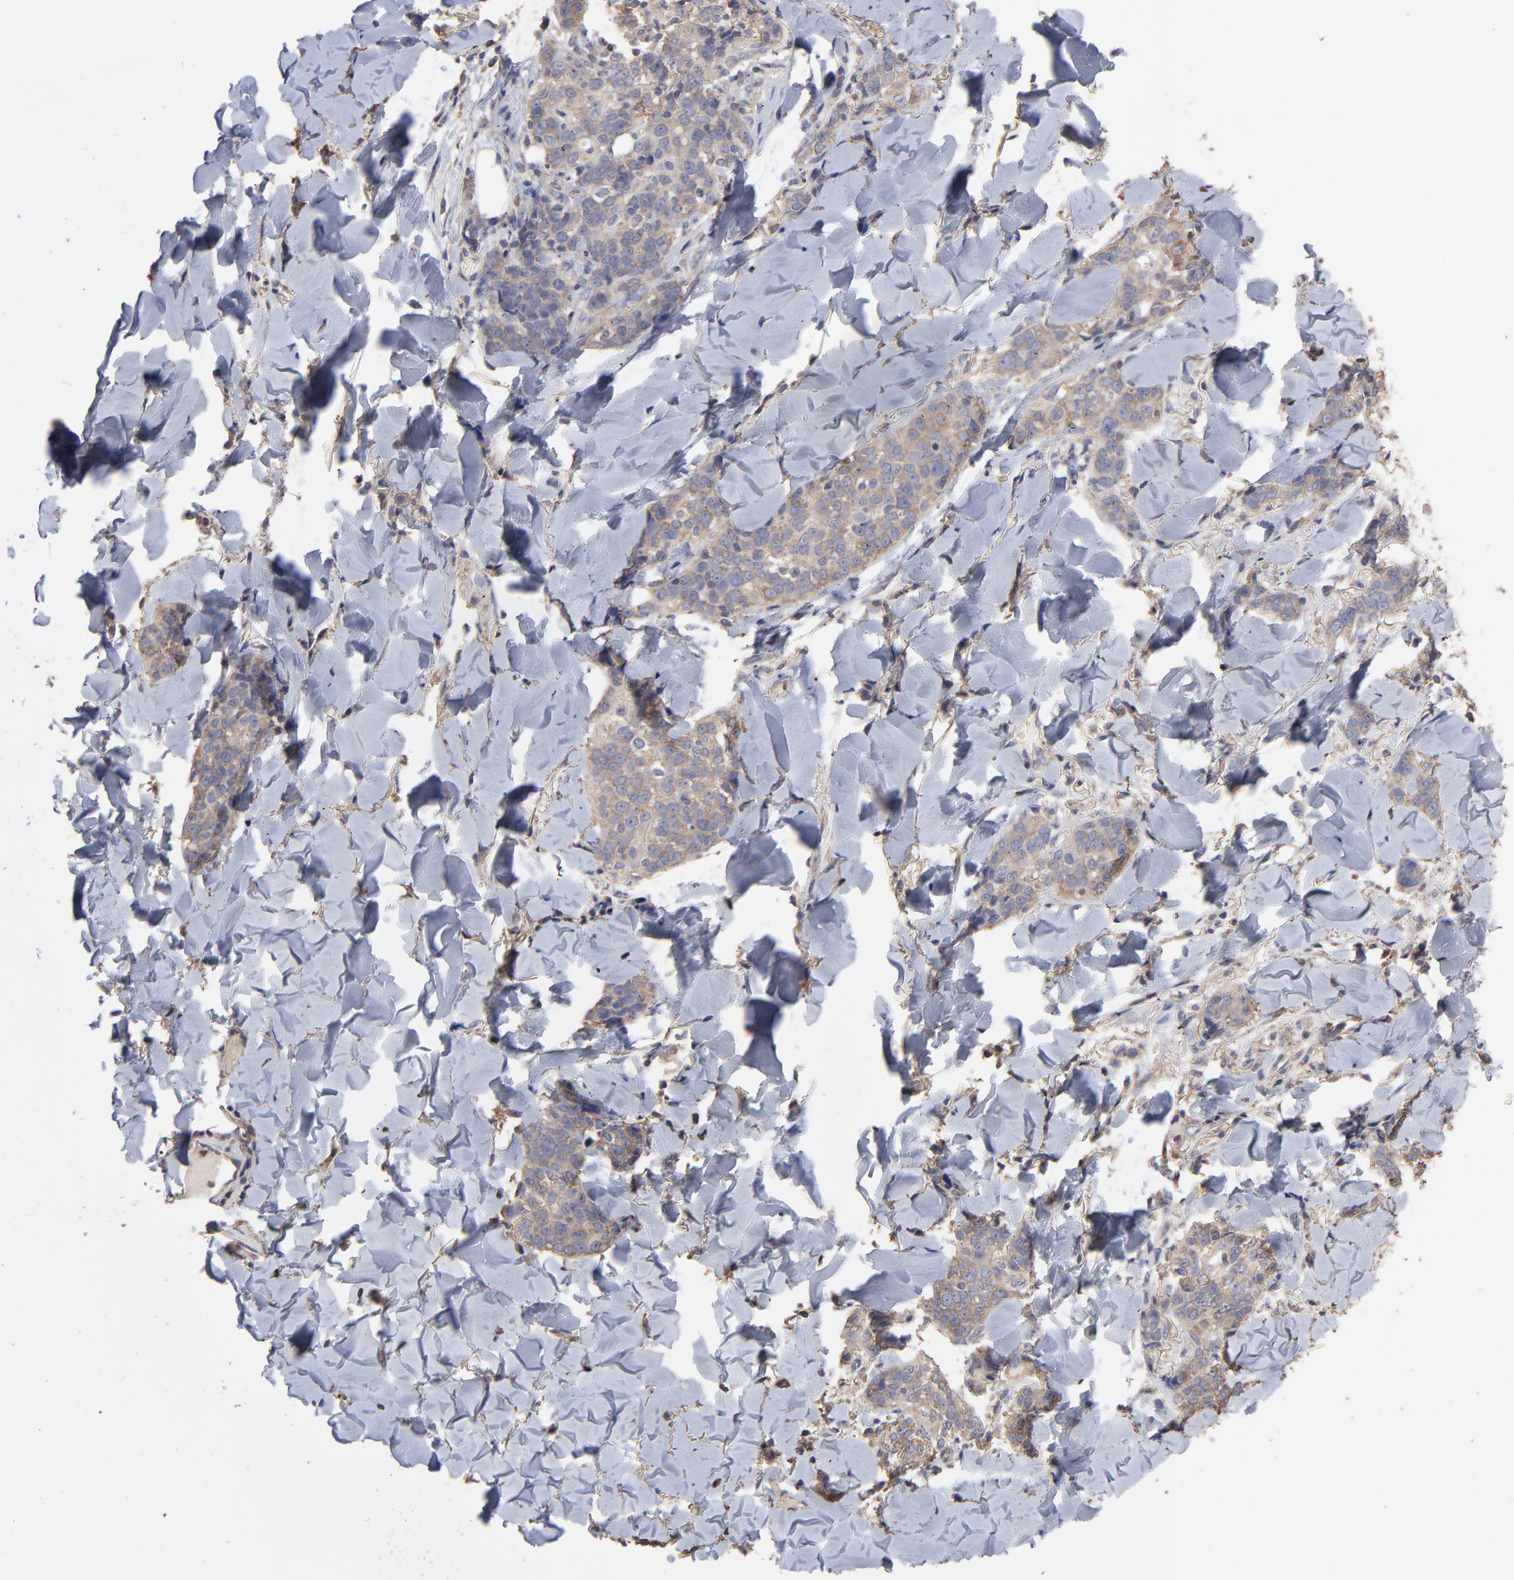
{"staining": {"intensity": "moderate", "quantity": ">75%", "location": "cytoplasmic/membranous"}, "tissue": "skin cancer", "cell_type": "Tumor cells", "image_type": "cancer", "snomed": [{"axis": "morphology", "description": "Normal tissue, NOS"}, {"axis": "morphology", "description": "Squamous cell carcinoma, NOS"}, {"axis": "topography", "description": "Skin"}], "caption": "Moderate cytoplasmic/membranous protein expression is seen in approximately >75% of tumor cells in skin squamous cell carcinoma.", "gene": "TANGO2", "patient": {"sex": "female", "age": 83}}